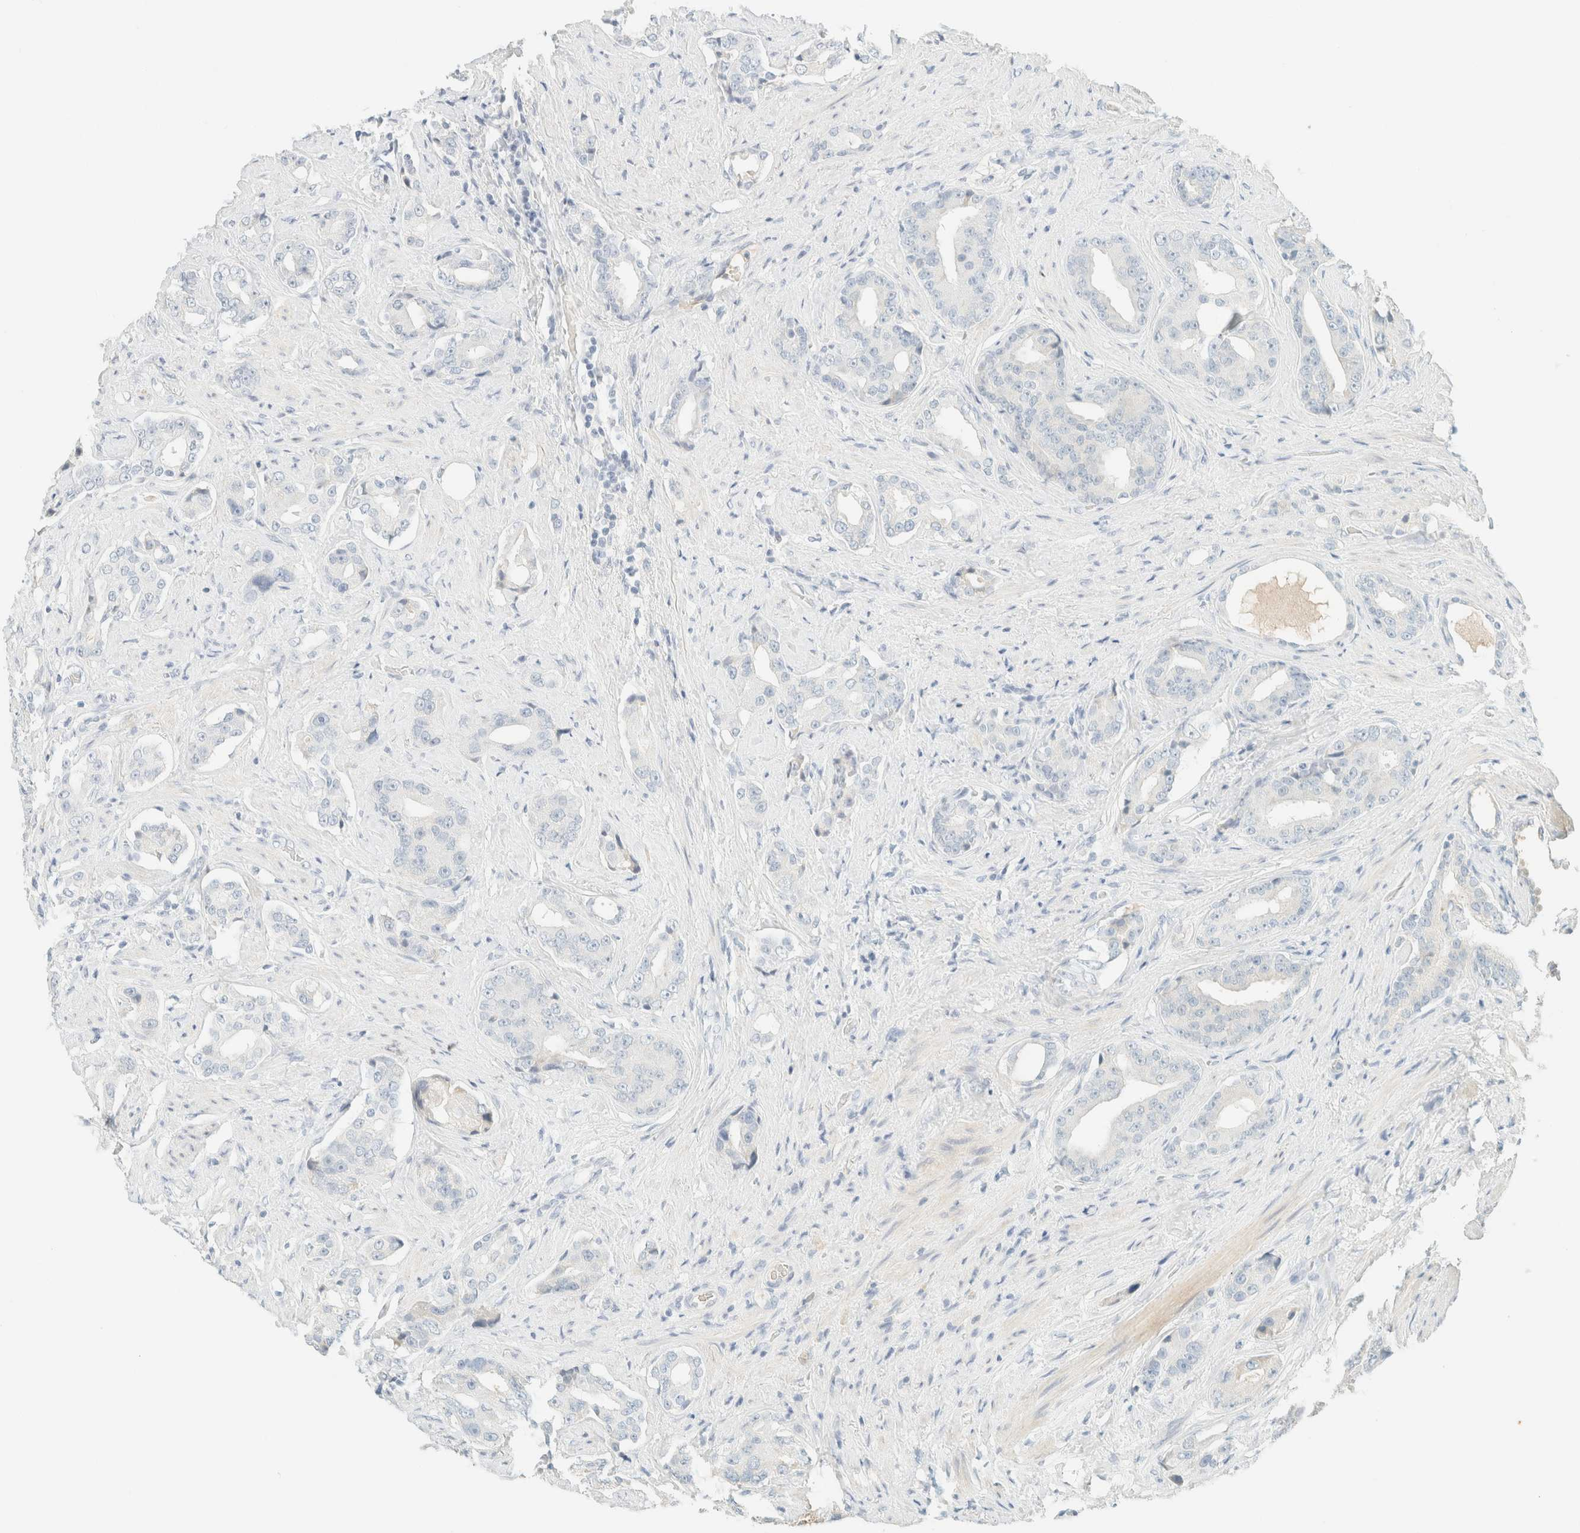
{"staining": {"intensity": "negative", "quantity": "none", "location": "none"}, "tissue": "prostate cancer", "cell_type": "Tumor cells", "image_type": "cancer", "snomed": [{"axis": "morphology", "description": "Adenocarcinoma, High grade"}, {"axis": "topography", "description": "Prostate"}], "caption": "This micrograph is of adenocarcinoma (high-grade) (prostate) stained with immunohistochemistry (IHC) to label a protein in brown with the nuclei are counter-stained blue. There is no staining in tumor cells.", "gene": "GPA33", "patient": {"sex": "male", "age": 71}}